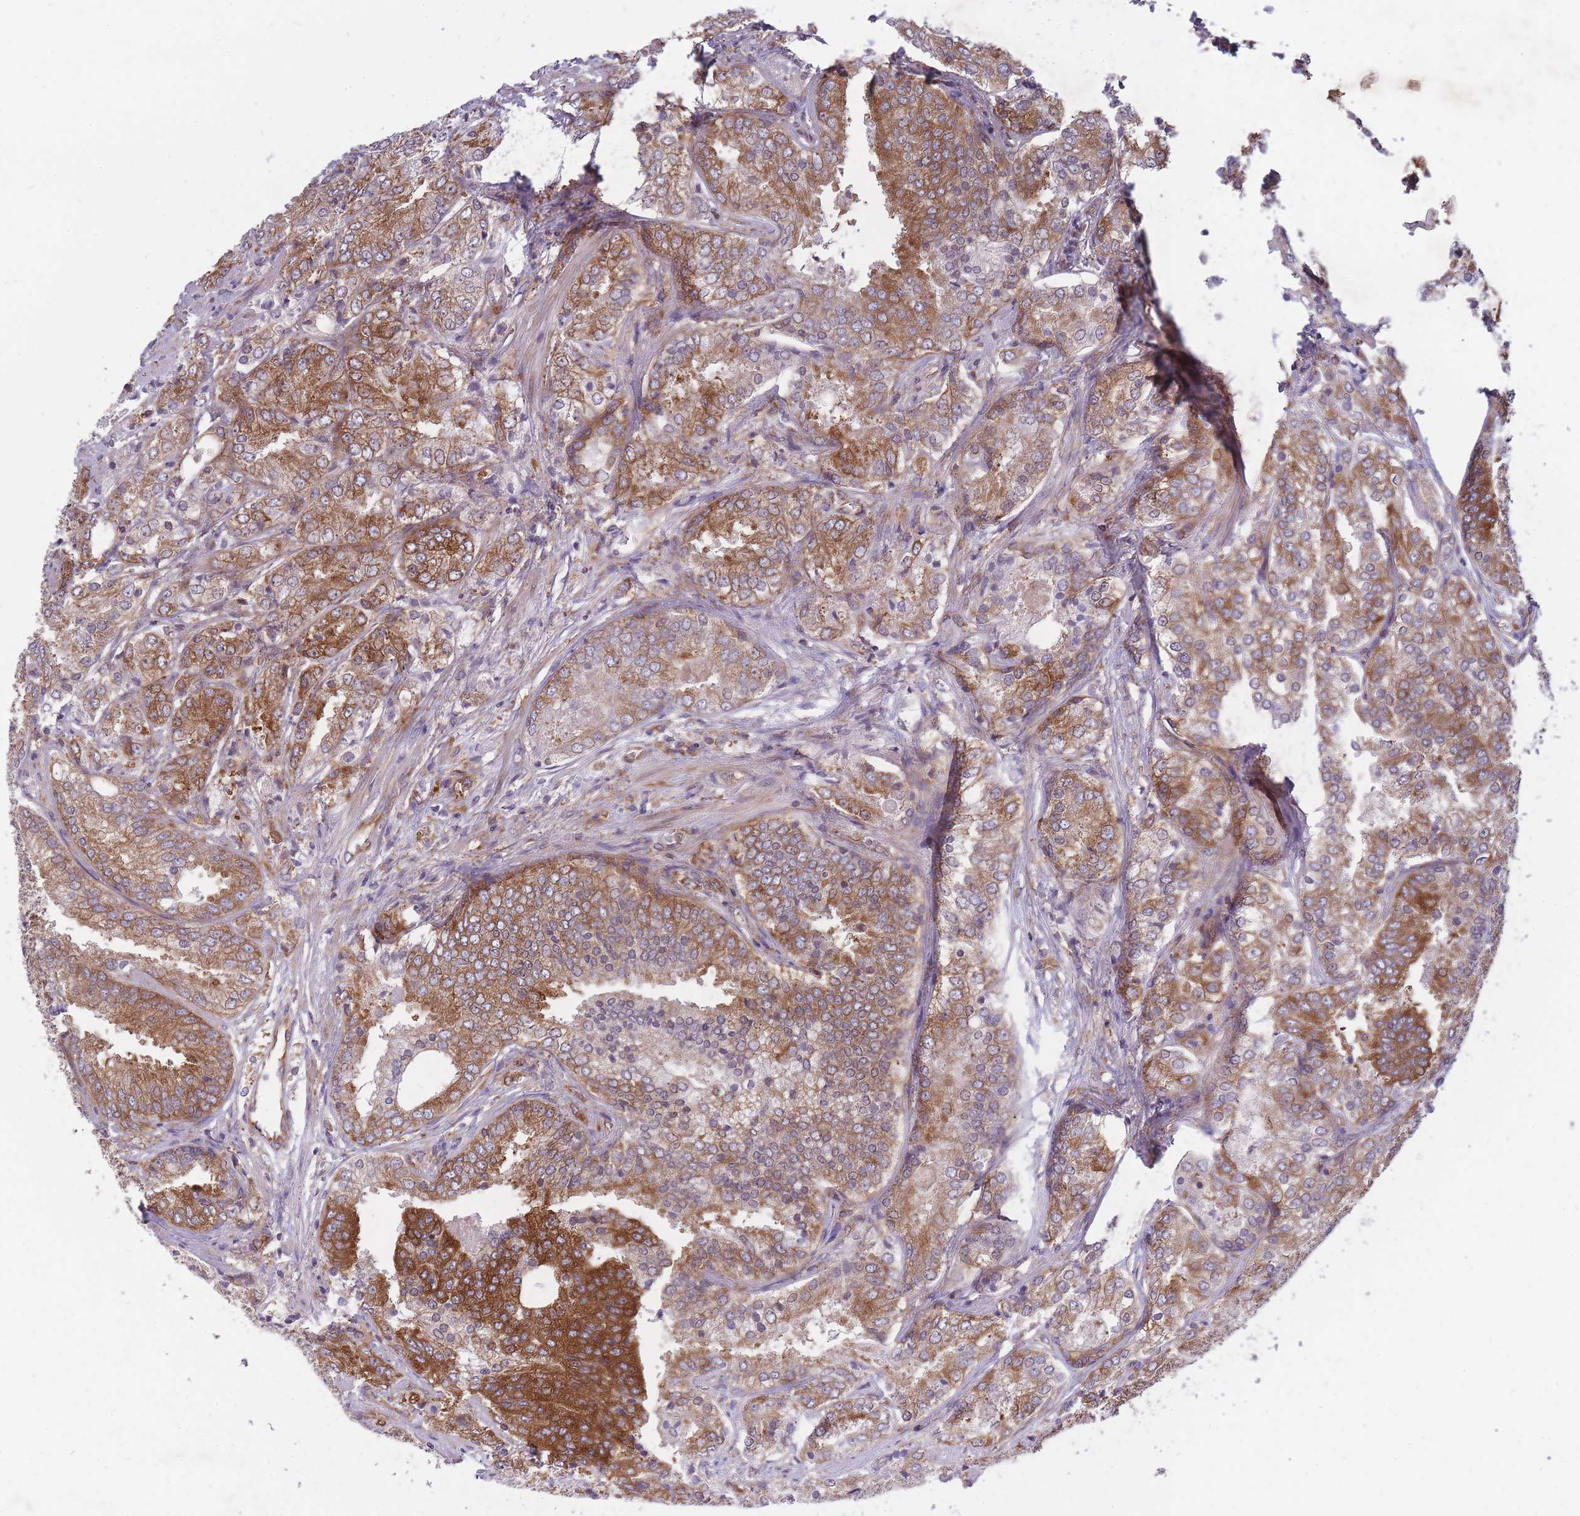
{"staining": {"intensity": "moderate", "quantity": ">75%", "location": "cytoplasmic/membranous"}, "tissue": "prostate cancer", "cell_type": "Tumor cells", "image_type": "cancer", "snomed": [{"axis": "morphology", "description": "Adenocarcinoma, High grade"}, {"axis": "topography", "description": "Prostate"}], "caption": "A photomicrograph of high-grade adenocarcinoma (prostate) stained for a protein reveals moderate cytoplasmic/membranous brown staining in tumor cells.", "gene": "CCDC124", "patient": {"sex": "male", "age": 63}}